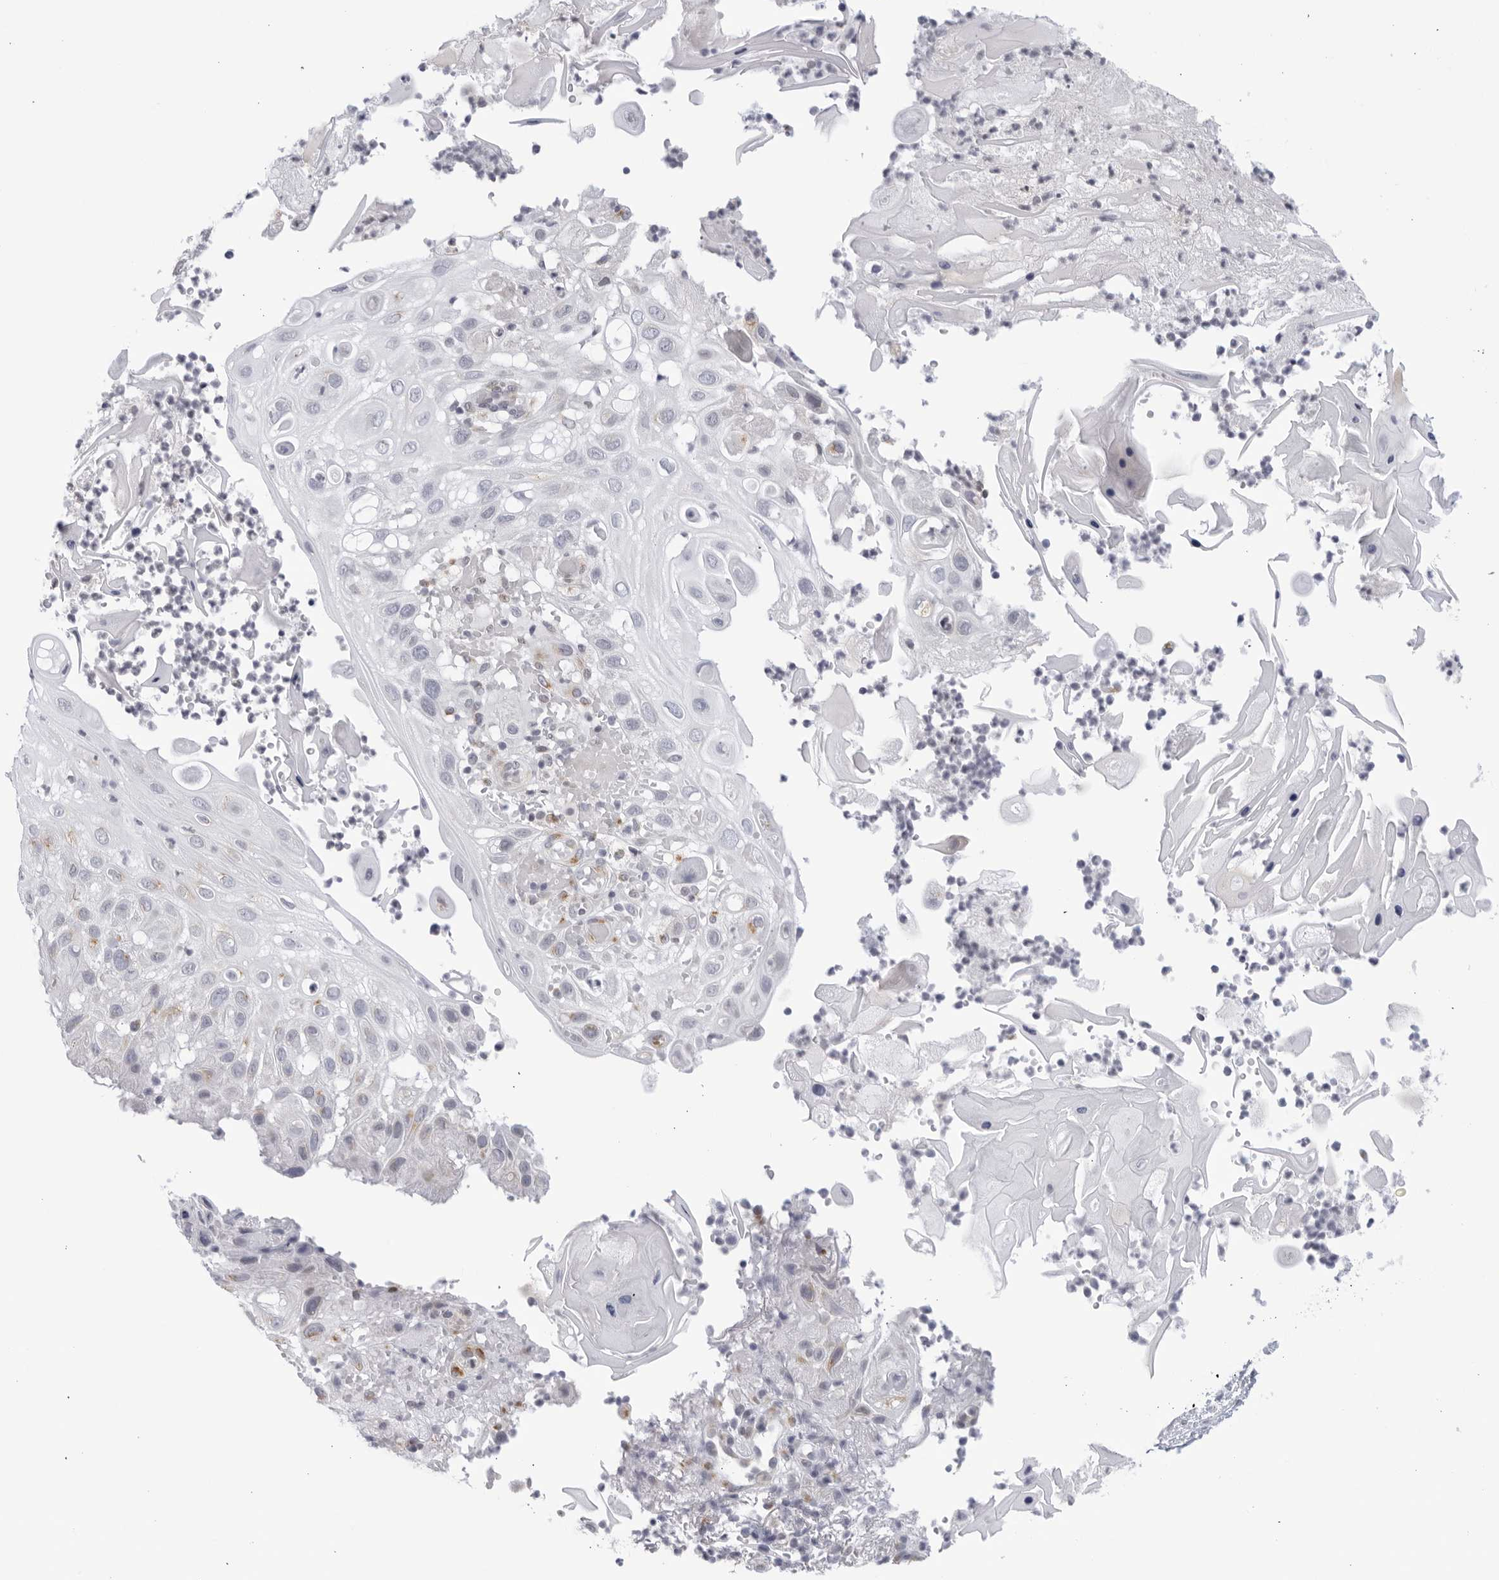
{"staining": {"intensity": "negative", "quantity": "none", "location": "none"}, "tissue": "skin cancer", "cell_type": "Tumor cells", "image_type": "cancer", "snomed": [{"axis": "morphology", "description": "Normal tissue, NOS"}, {"axis": "morphology", "description": "Squamous cell carcinoma, NOS"}, {"axis": "topography", "description": "Skin"}], "caption": "There is no significant staining in tumor cells of skin cancer (squamous cell carcinoma).", "gene": "WDTC1", "patient": {"sex": "female", "age": 96}}